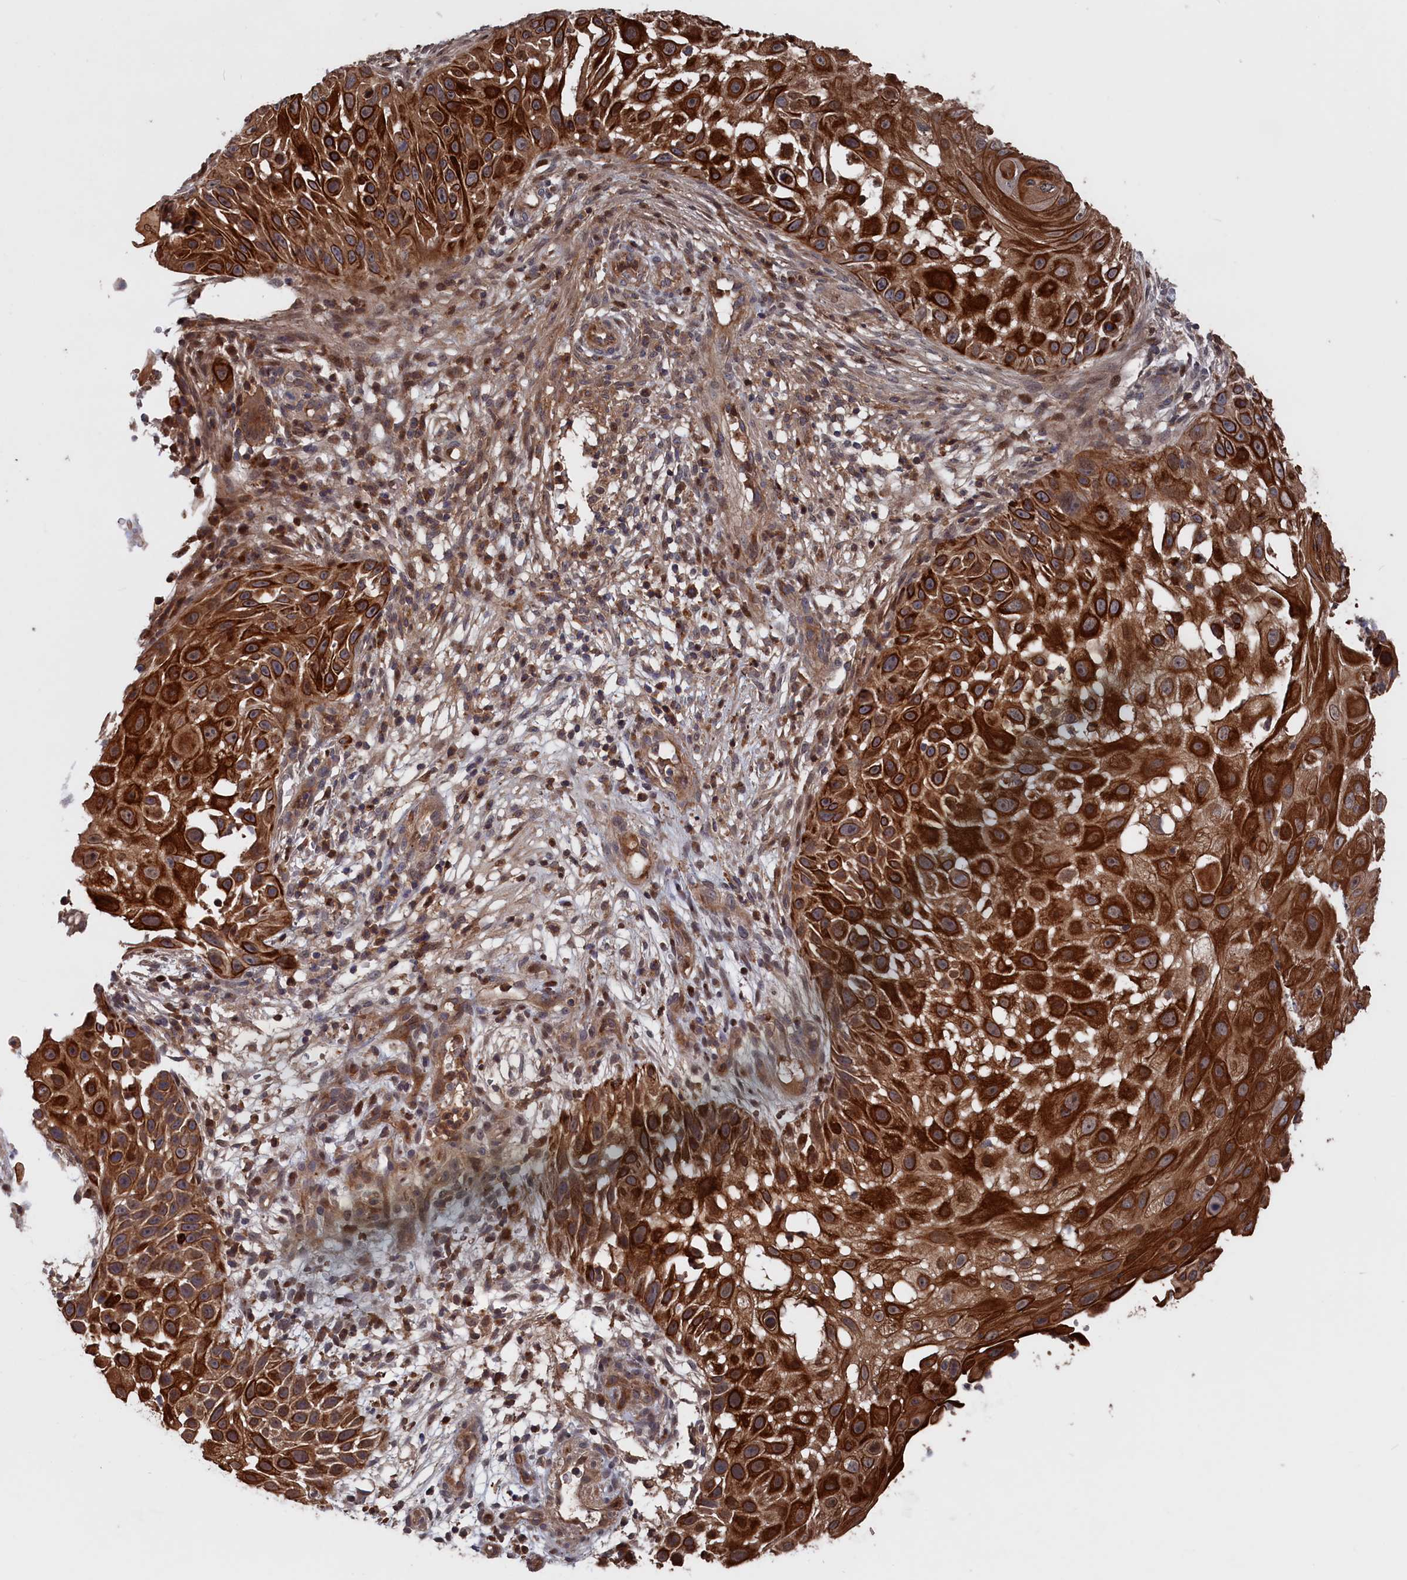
{"staining": {"intensity": "strong", "quantity": ">75%", "location": "cytoplasmic/membranous"}, "tissue": "skin cancer", "cell_type": "Tumor cells", "image_type": "cancer", "snomed": [{"axis": "morphology", "description": "Squamous cell carcinoma, NOS"}, {"axis": "topography", "description": "Skin"}], "caption": "Tumor cells display strong cytoplasmic/membranous expression in approximately >75% of cells in skin cancer. The staining was performed using DAB to visualize the protein expression in brown, while the nuclei were stained in blue with hematoxylin (Magnification: 20x).", "gene": "PLA2G15", "patient": {"sex": "female", "age": 44}}